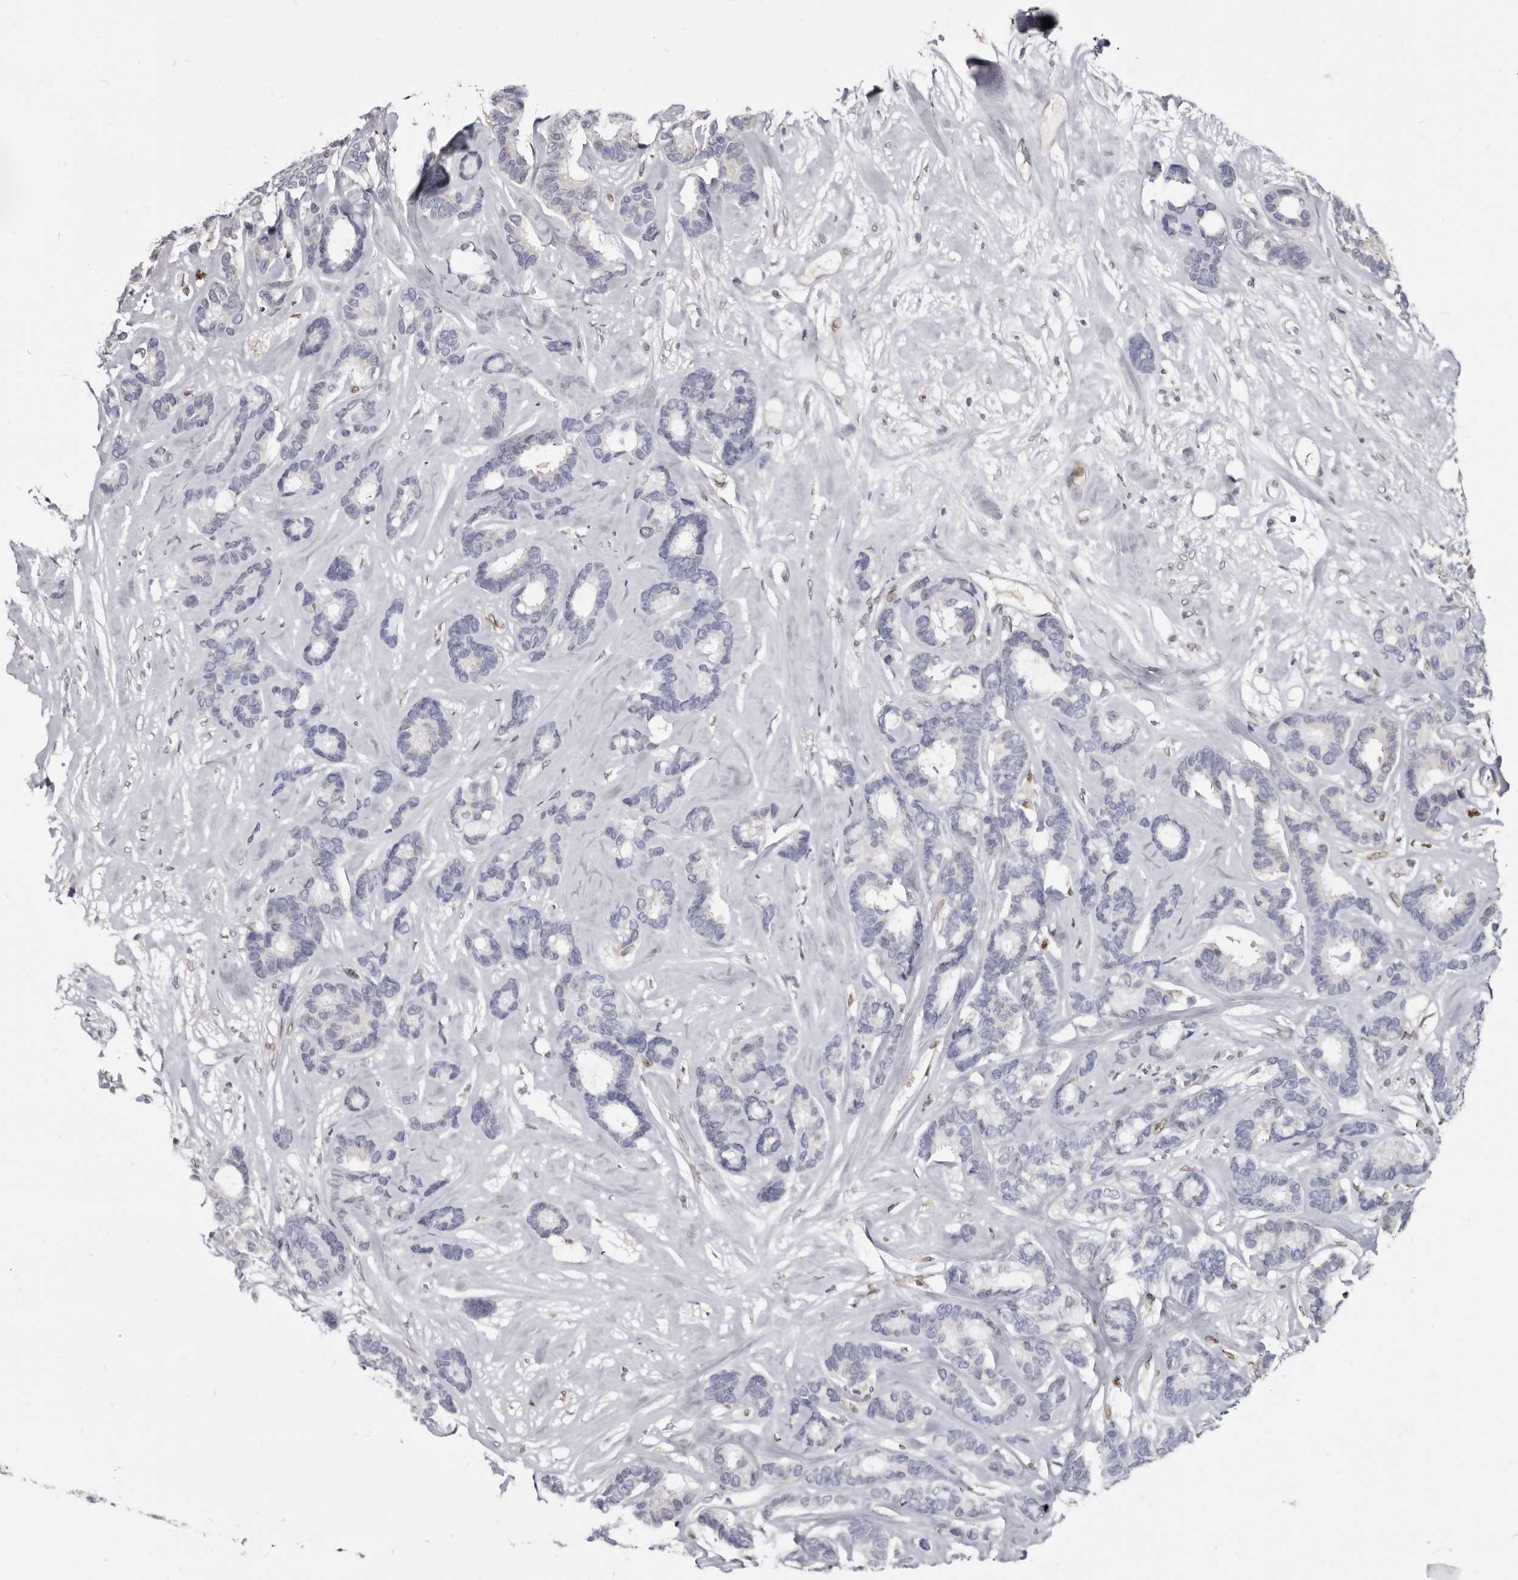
{"staining": {"intensity": "negative", "quantity": "none", "location": "none"}, "tissue": "breast cancer", "cell_type": "Tumor cells", "image_type": "cancer", "snomed": [{"axis": "morphology", "description": "Duct carcinoma"}, {"axis": "topography", "description": "Breast"}], "caption": "Immunohistochemical staining of breast cancer (invasive ductal carcinoma) displays no significant staining in tumor cells. Nuclei are stained in blue.", "gene": "MRGPRF", "patient": {"sex": "female", "age": 87}}